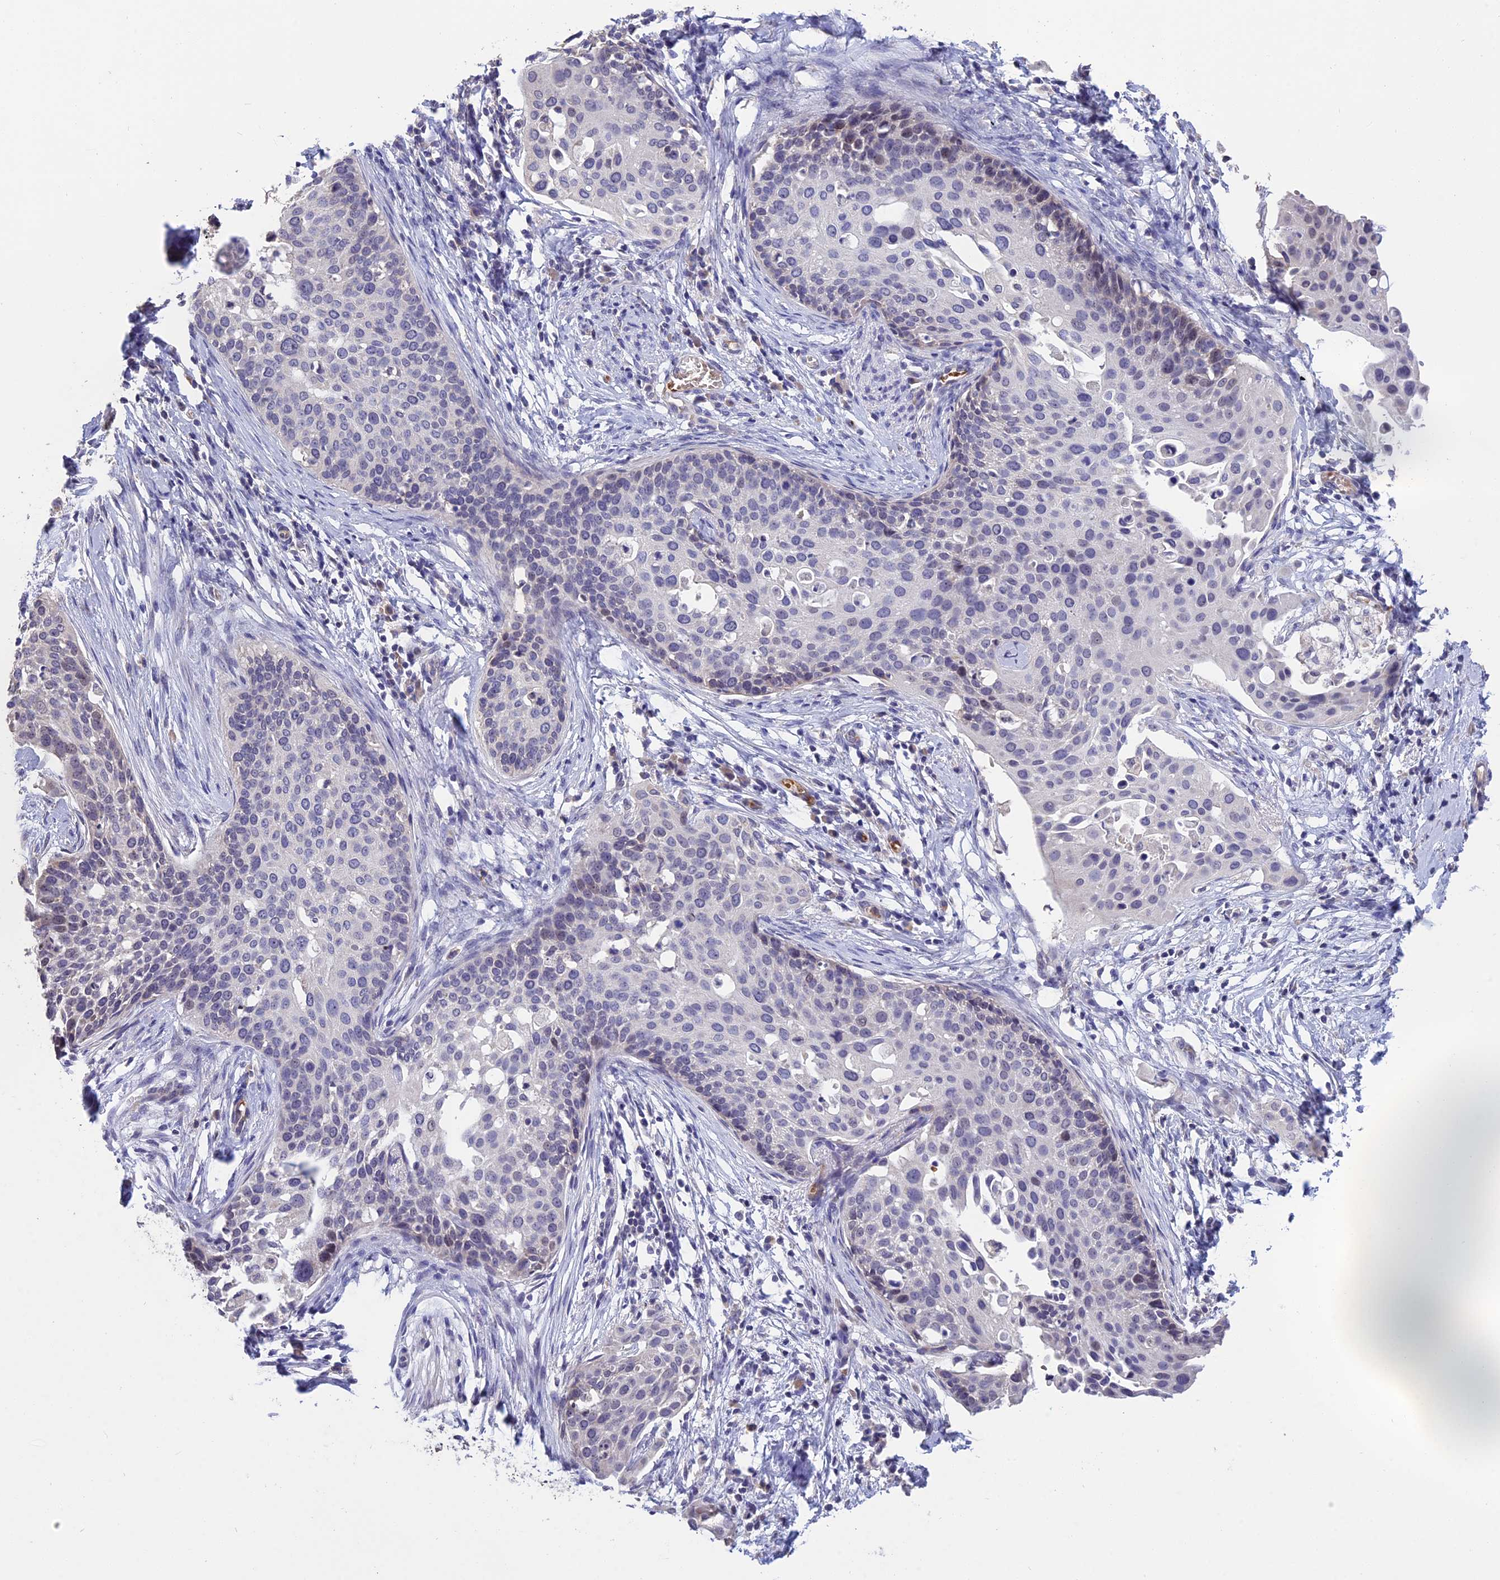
{"staining": {"intensity": "negative", "quantity": "none", "location": "none"}, "tissue": "cervical cancer", "cell_type": "Tumor cells", "image_type": "cancer", "snomed": [{"axis": "morphology", "description": "Squamous cell carcinoma, NOS"}, {"axis": "topography", "description": "Cervix"}], "caption": "This is an IHC image of human squamous cell carcinoma (cervical). There is no positivity in tumor cells.", "gene": "KNOP1", "patient": {"sex": "female", "age": 44}}